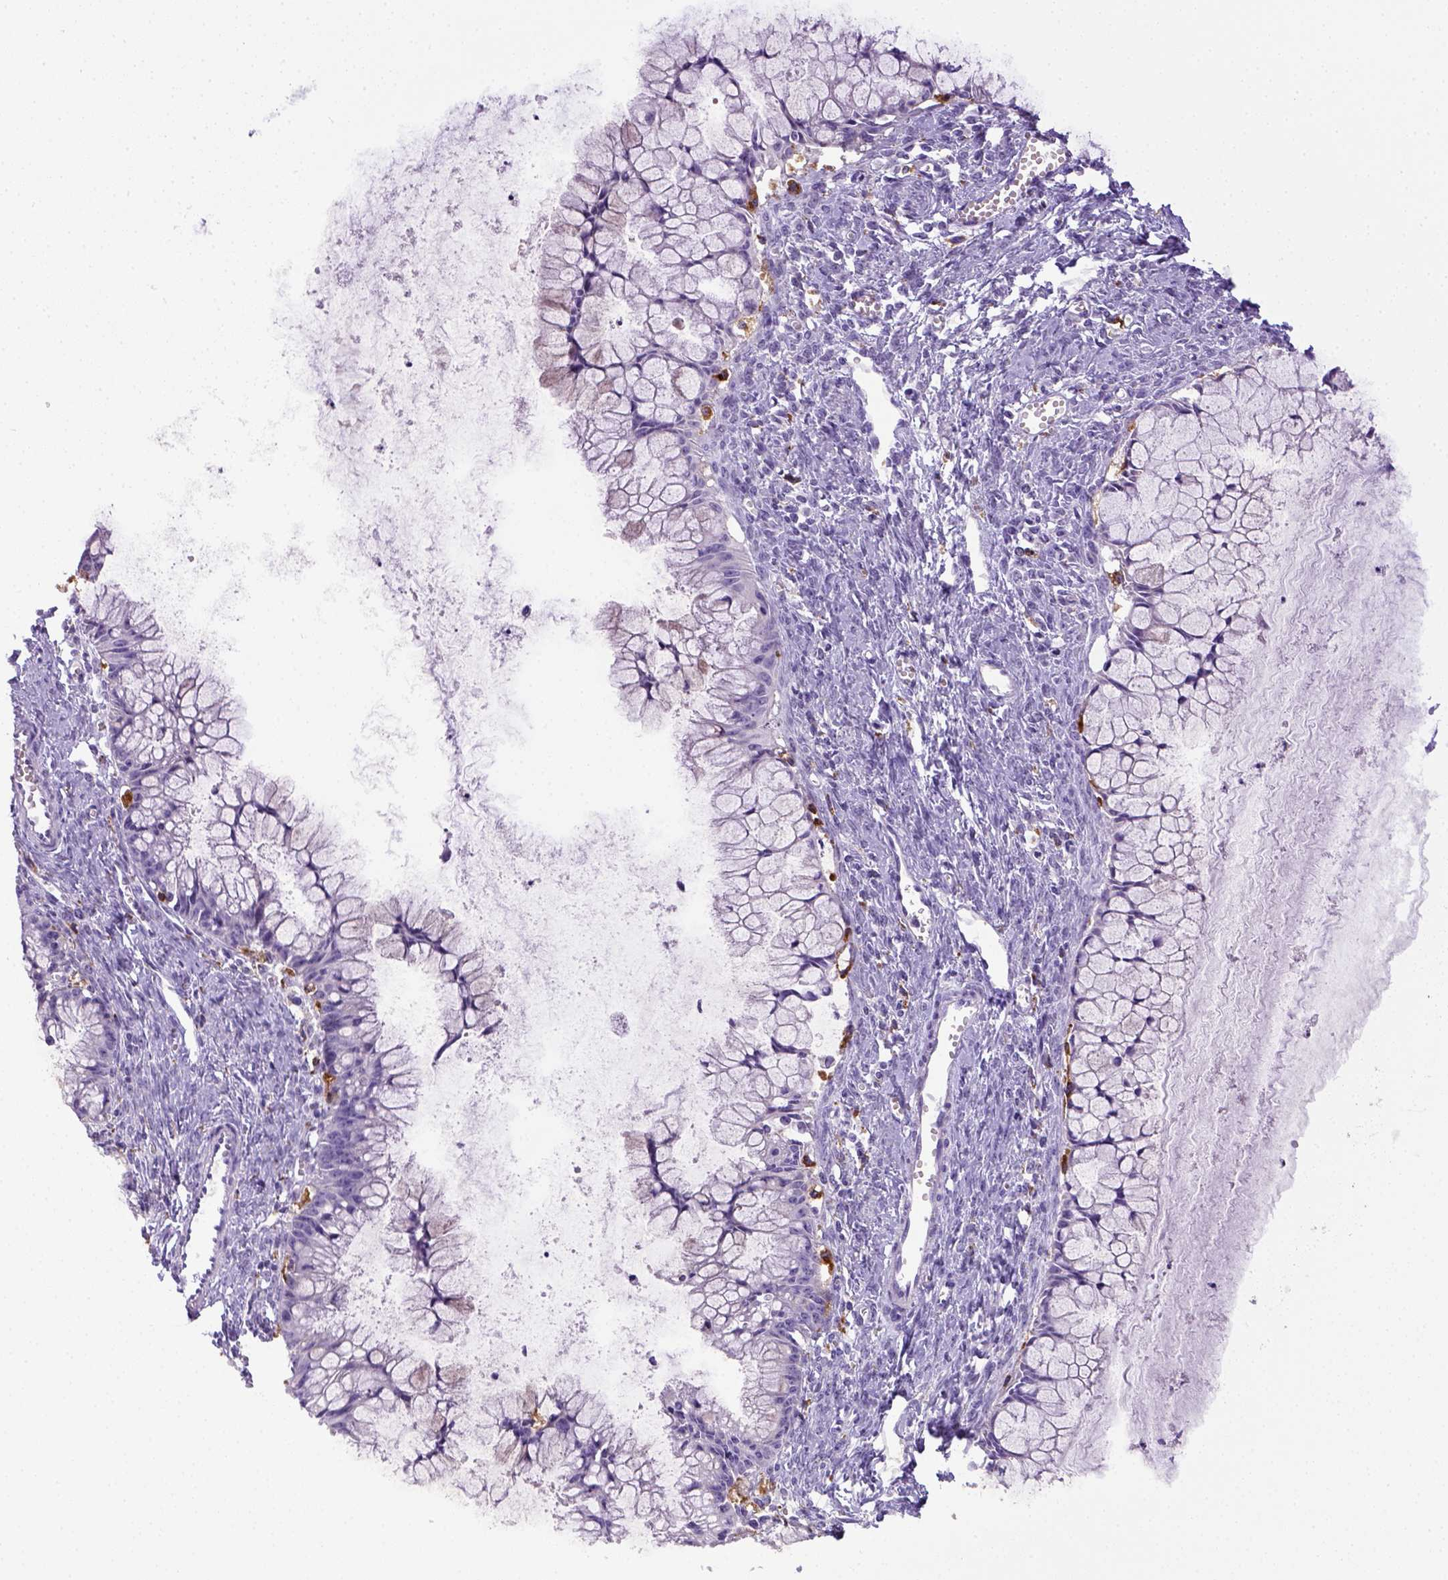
{"staining": {"intensity": "negative", "quantity": "none", "location": "none"}, "tissue": "ovarian cancer", "cell_type": "Tumor cells", "image_type": "cancer", "snomed": [{"axis": "morphology", "description": "Cystadenocarcinoma, mucinous, NOS"}, {"axis": "topography", "description": "Ovary"}], "caption": "Ovarian cancer was stained to show a protein in brown. There is no significant positivity in tumor cells.", "gene": "CD68", "patient": {"sex": "female", "age": 41}}